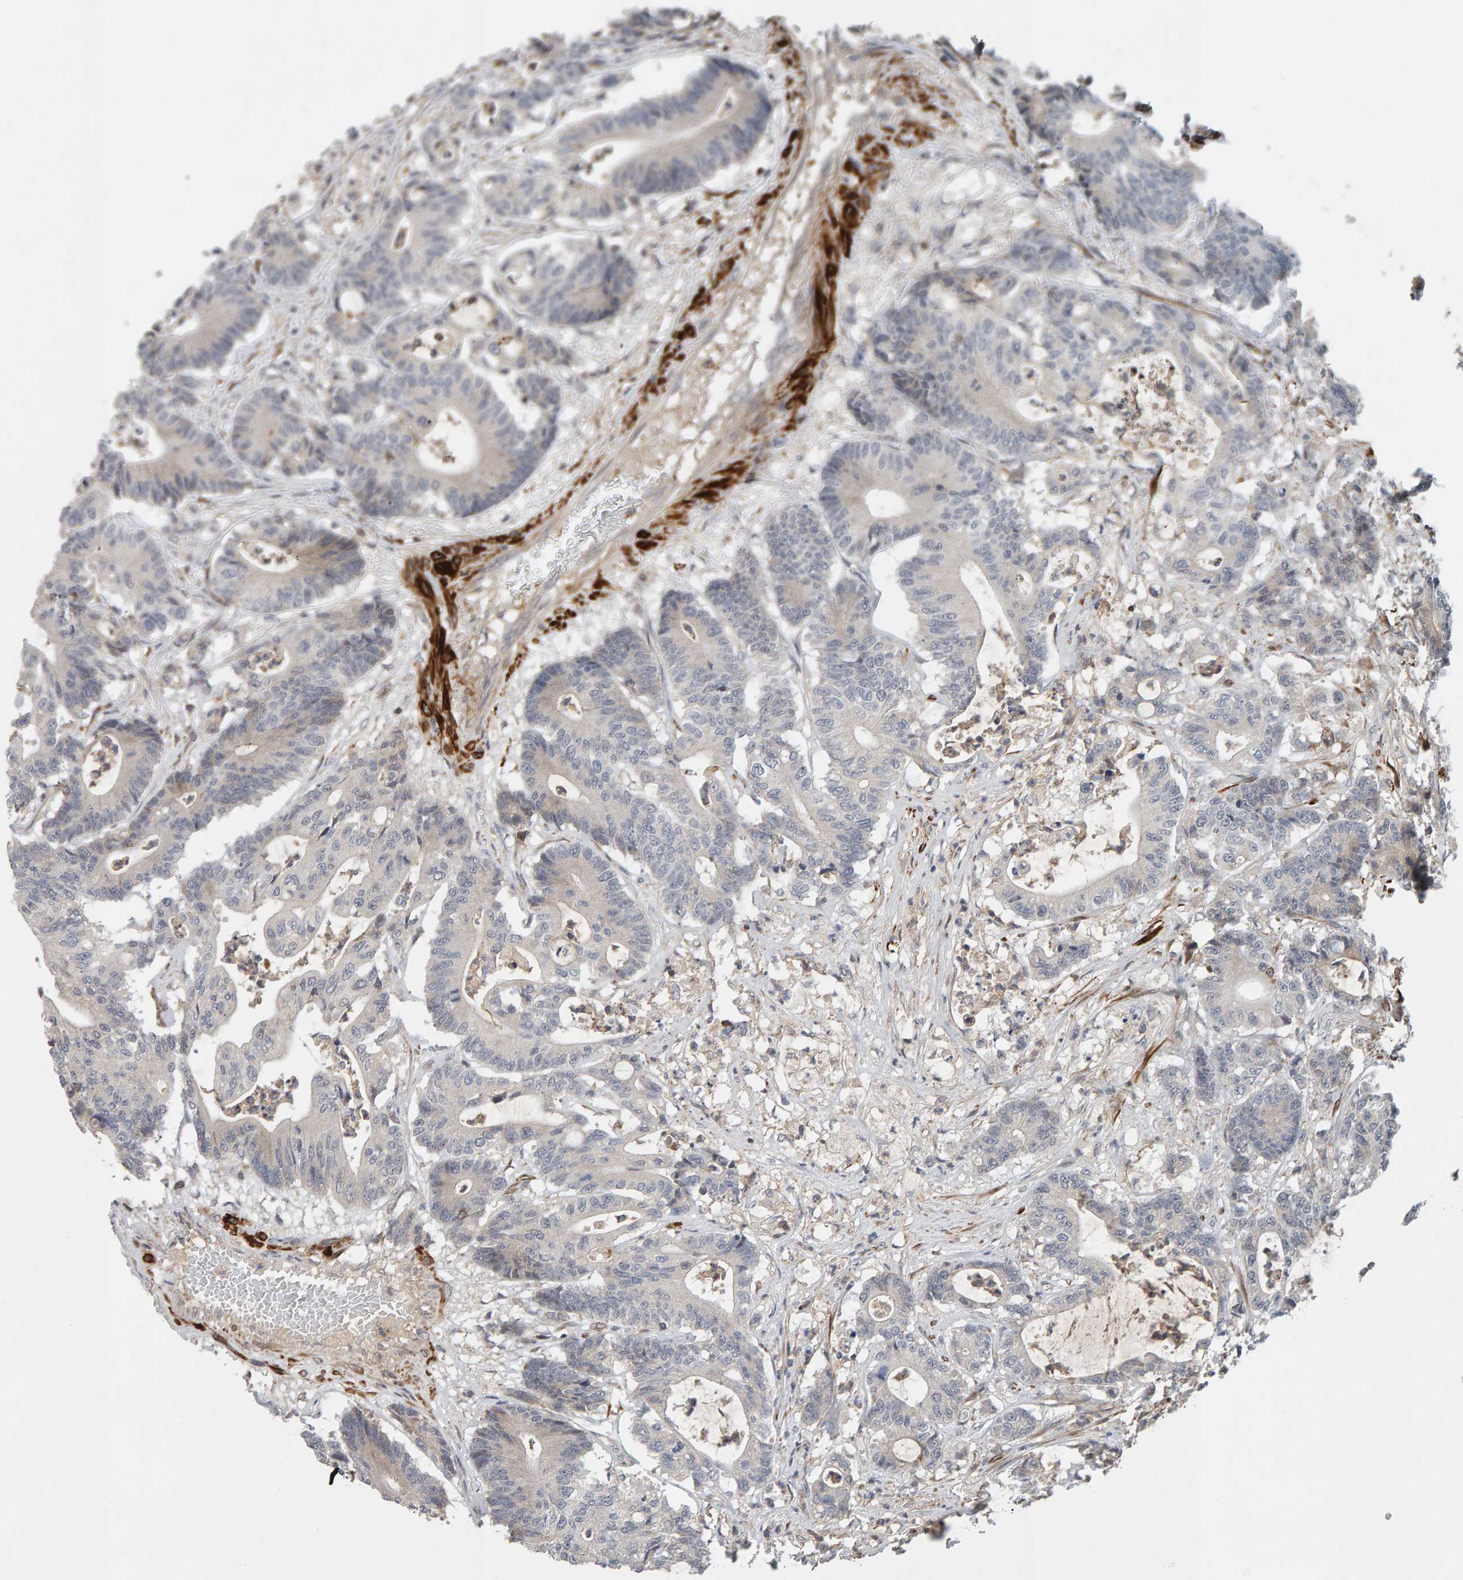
{"staining": {"intensity": "negative", "quantity": "none", "location": "none"}, "tissue": "colorectal cancer", "cell_type": "Tumor cells", "image_type": "cancer", "snomed": [{"axis": "morphology", "description": "Adenocarcinoma, NOS"}, {"axis": "topography", "description": "Colon"}], "caption": "Image shows no significant protein positivity in tumor cells of colorectal adenocarcinoma.", "gene": "NUDCD1", "patient": {"sex": "female", "age": 84}}